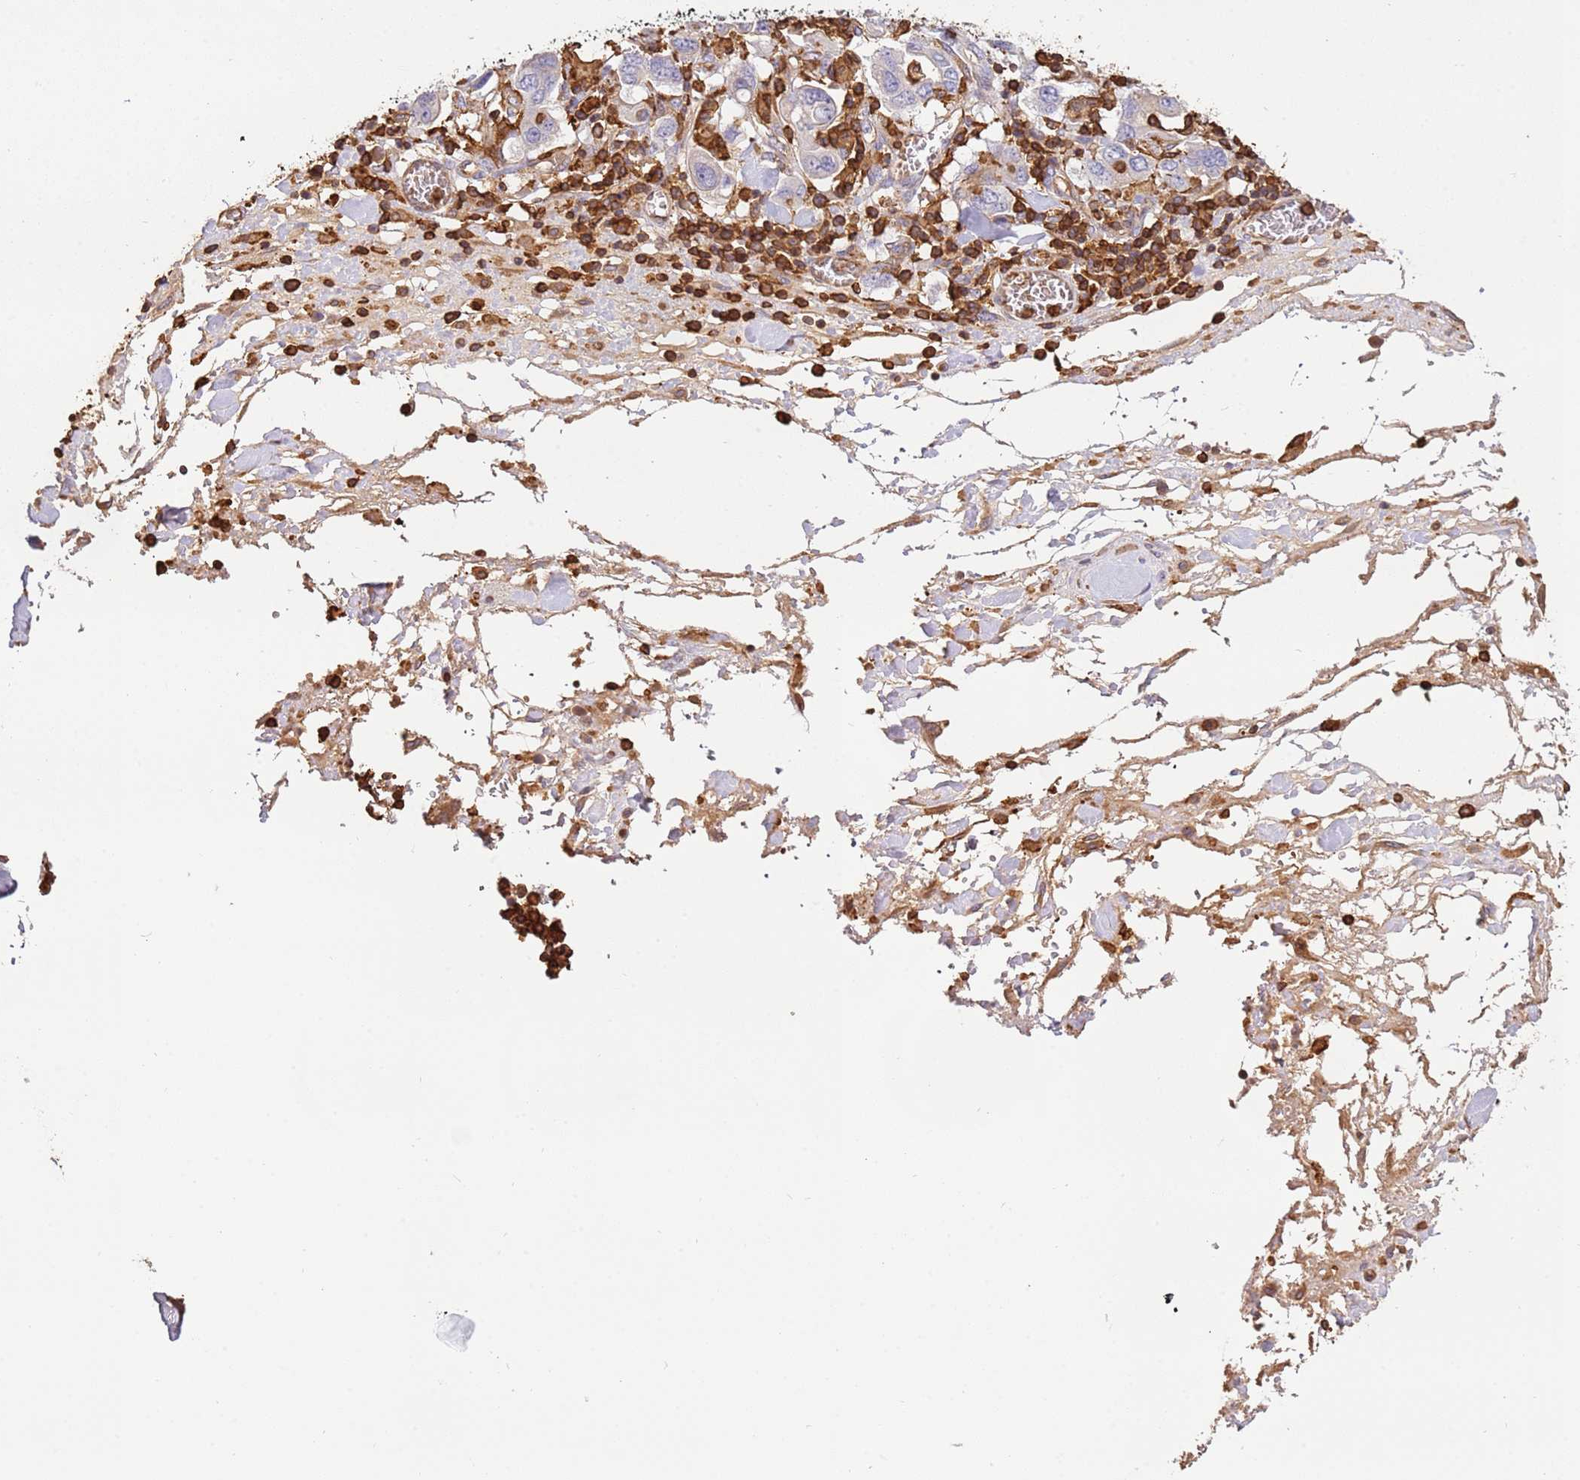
{"staining": {"intensity": "negative", "quantity": "none", "location": "none"}, "tissue": "stomach cancer", "cell_type": "Tumor cells", "image_type": "cancer", "snomed": [{"axis": "morphology", "description": "Adenocarcinoma, NOS"}, {"axis": "topography", "description": "Stomach, upper"}, {"axis": "topography", "description": "Stomach"}], "caption": "Tumor cells show no significant protein staining in stomach cancer.", "gene": "OR6P1", "patient": {"sex": "male", "age": 62}}